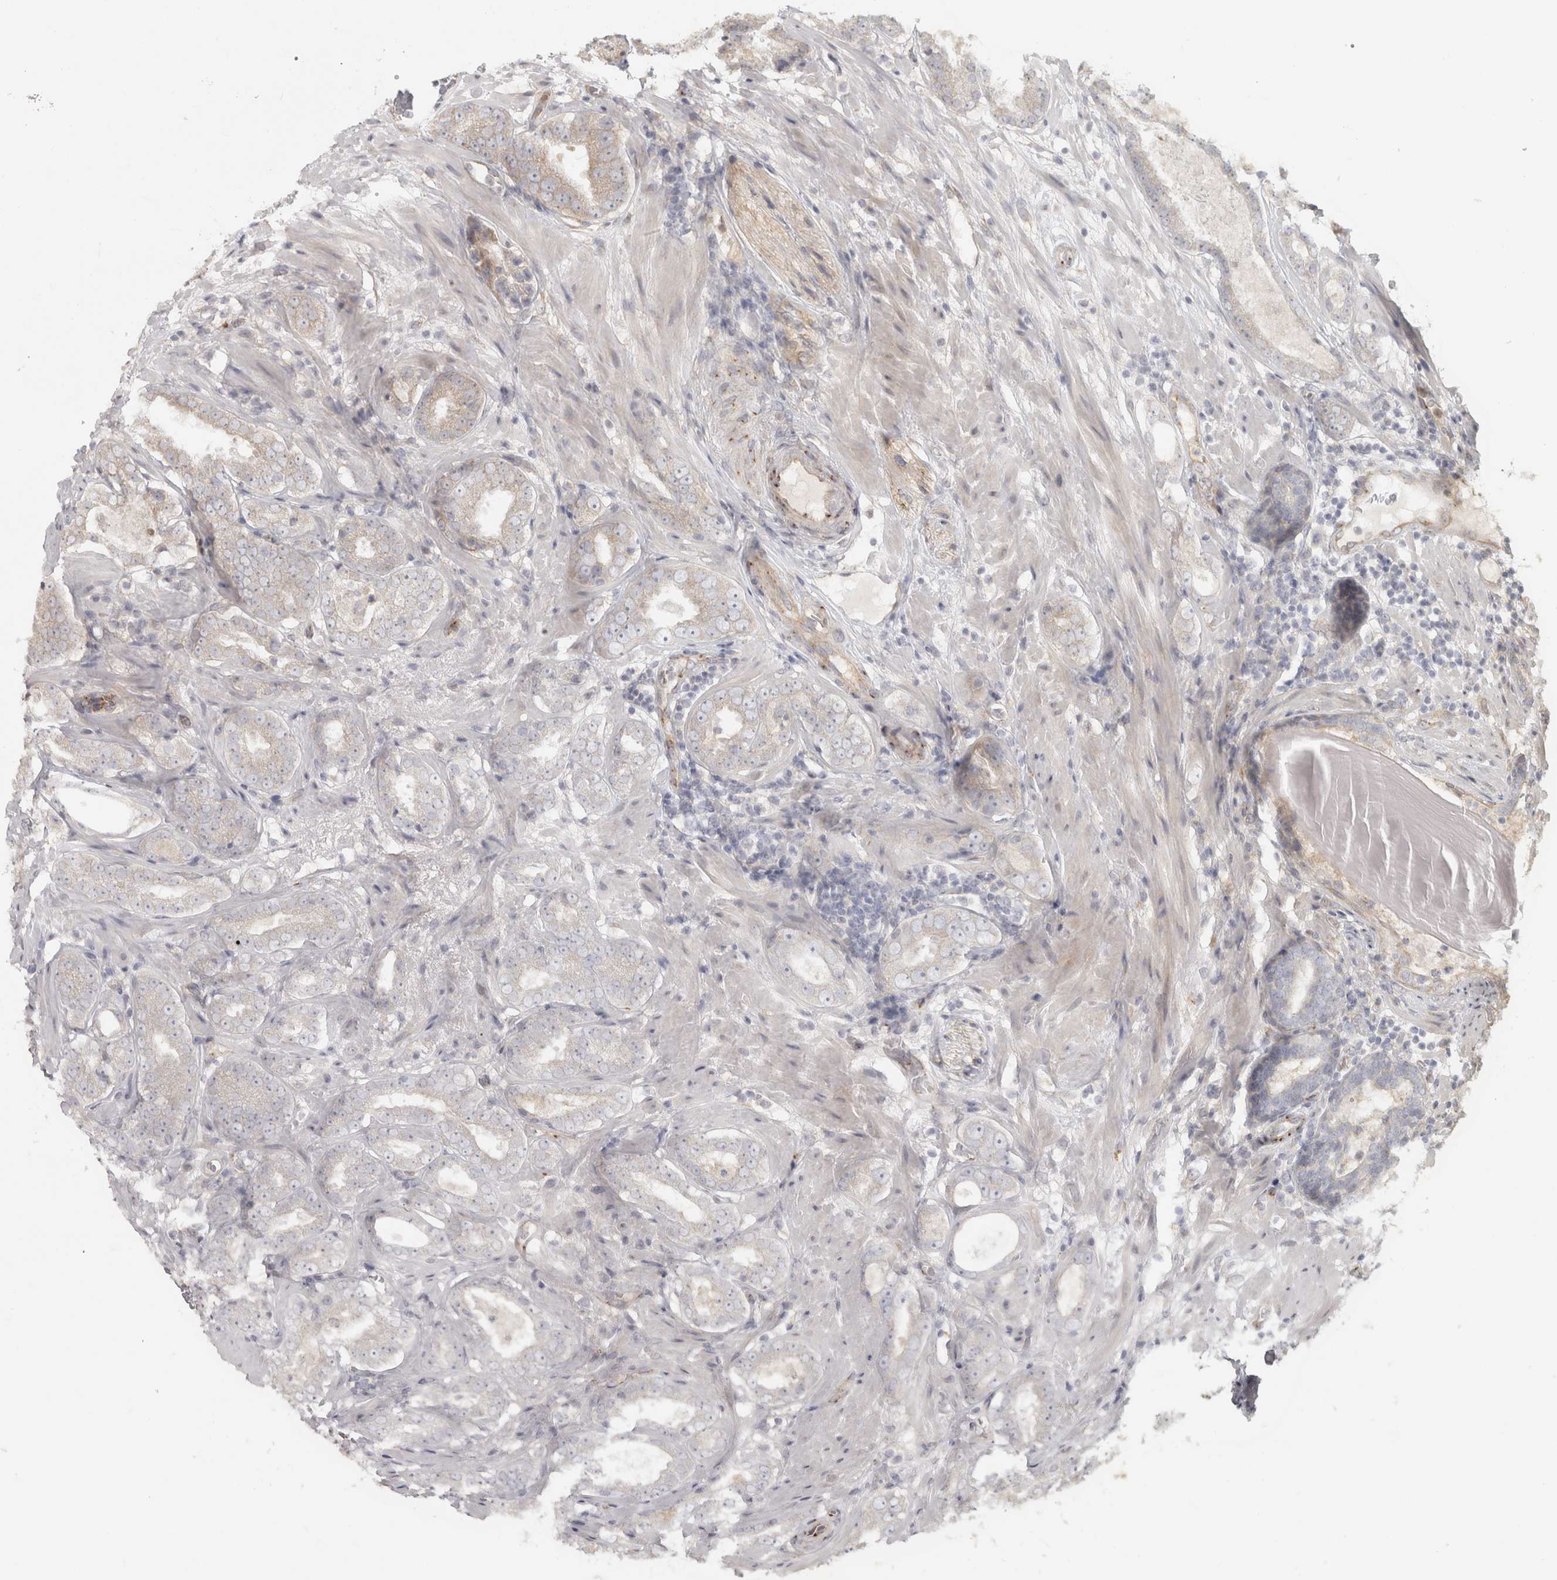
{"staining": {"intensity": "moderate", "quantity": "<25%", "location": "cytoplasmic/membranous"}, "tissue": "prostate cancer", "cell_type": "Tumor cells", "image_type": "cancer", "snomed": [{"axis": "morphology", "description": "Adenocarcinoma, Low grade"}, {"axis": "topography", "description": "Prostate"}], "caption": "Human adenocarcinoma (low-grade) (prostate) stained with a brown dye exhibits moderate cytoplasmic/membranous positive expression in about <25% of tumor cells.", "gene": "CAMSAP2", "patient": {"sex": "male", "age": 69}}